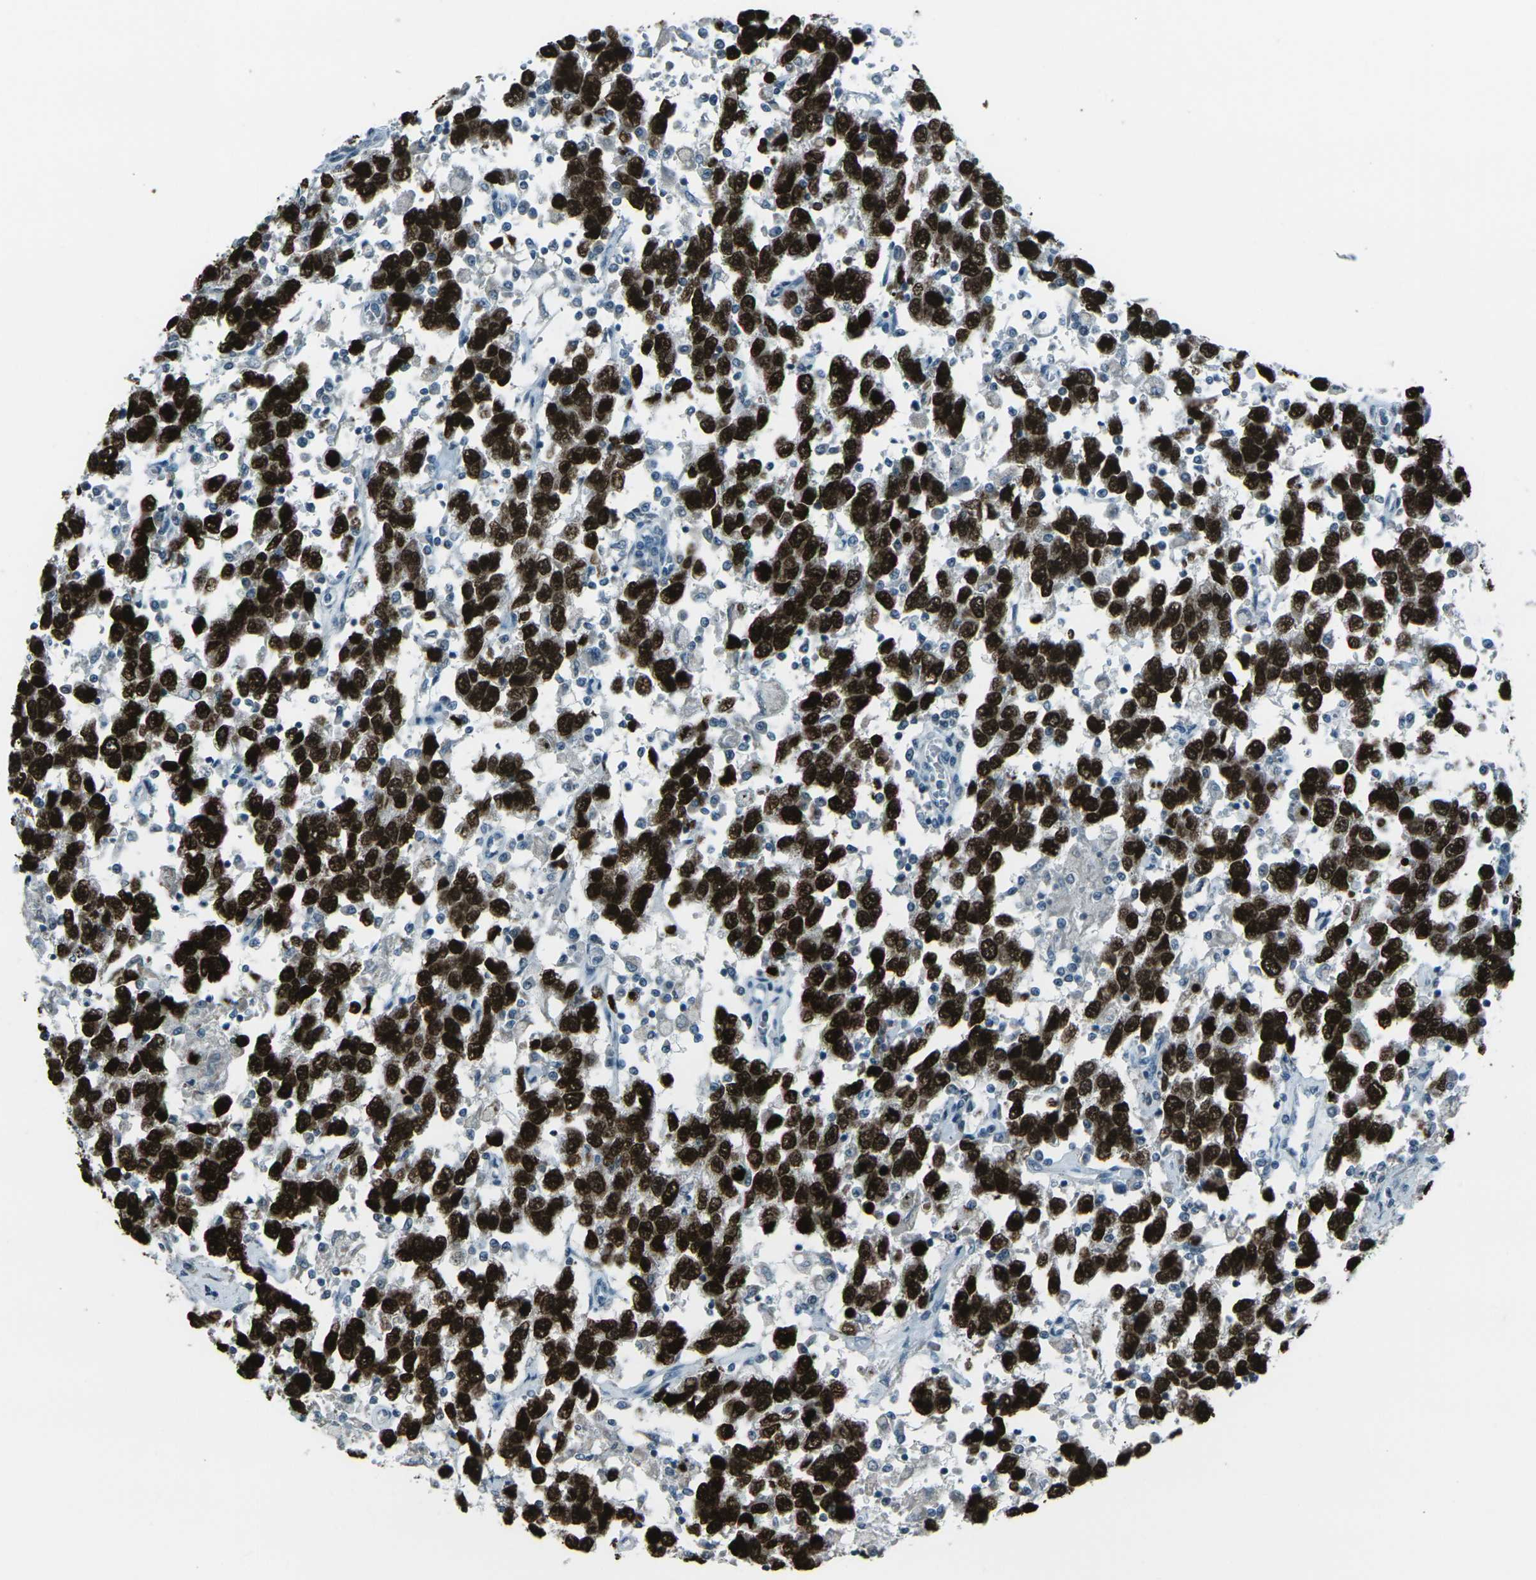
{"staining": {"intensity": "strong", "quantity": ">75%", "location": "nuclear"}, "tissue": "testis cancer", "cell_type": "Tumor cells", "image_type": "cancer", "snomed": [{"axis": "morphology", "description": "Seminoma, NOS"}, {"axis": "topography", "description": "Testis"}], "caption": "Testis seminoma stained with a protein marker exhibits strong staining in tumor cells.", "gene": "H2BC1", "patient": {"sex": "male", "age": 41}}